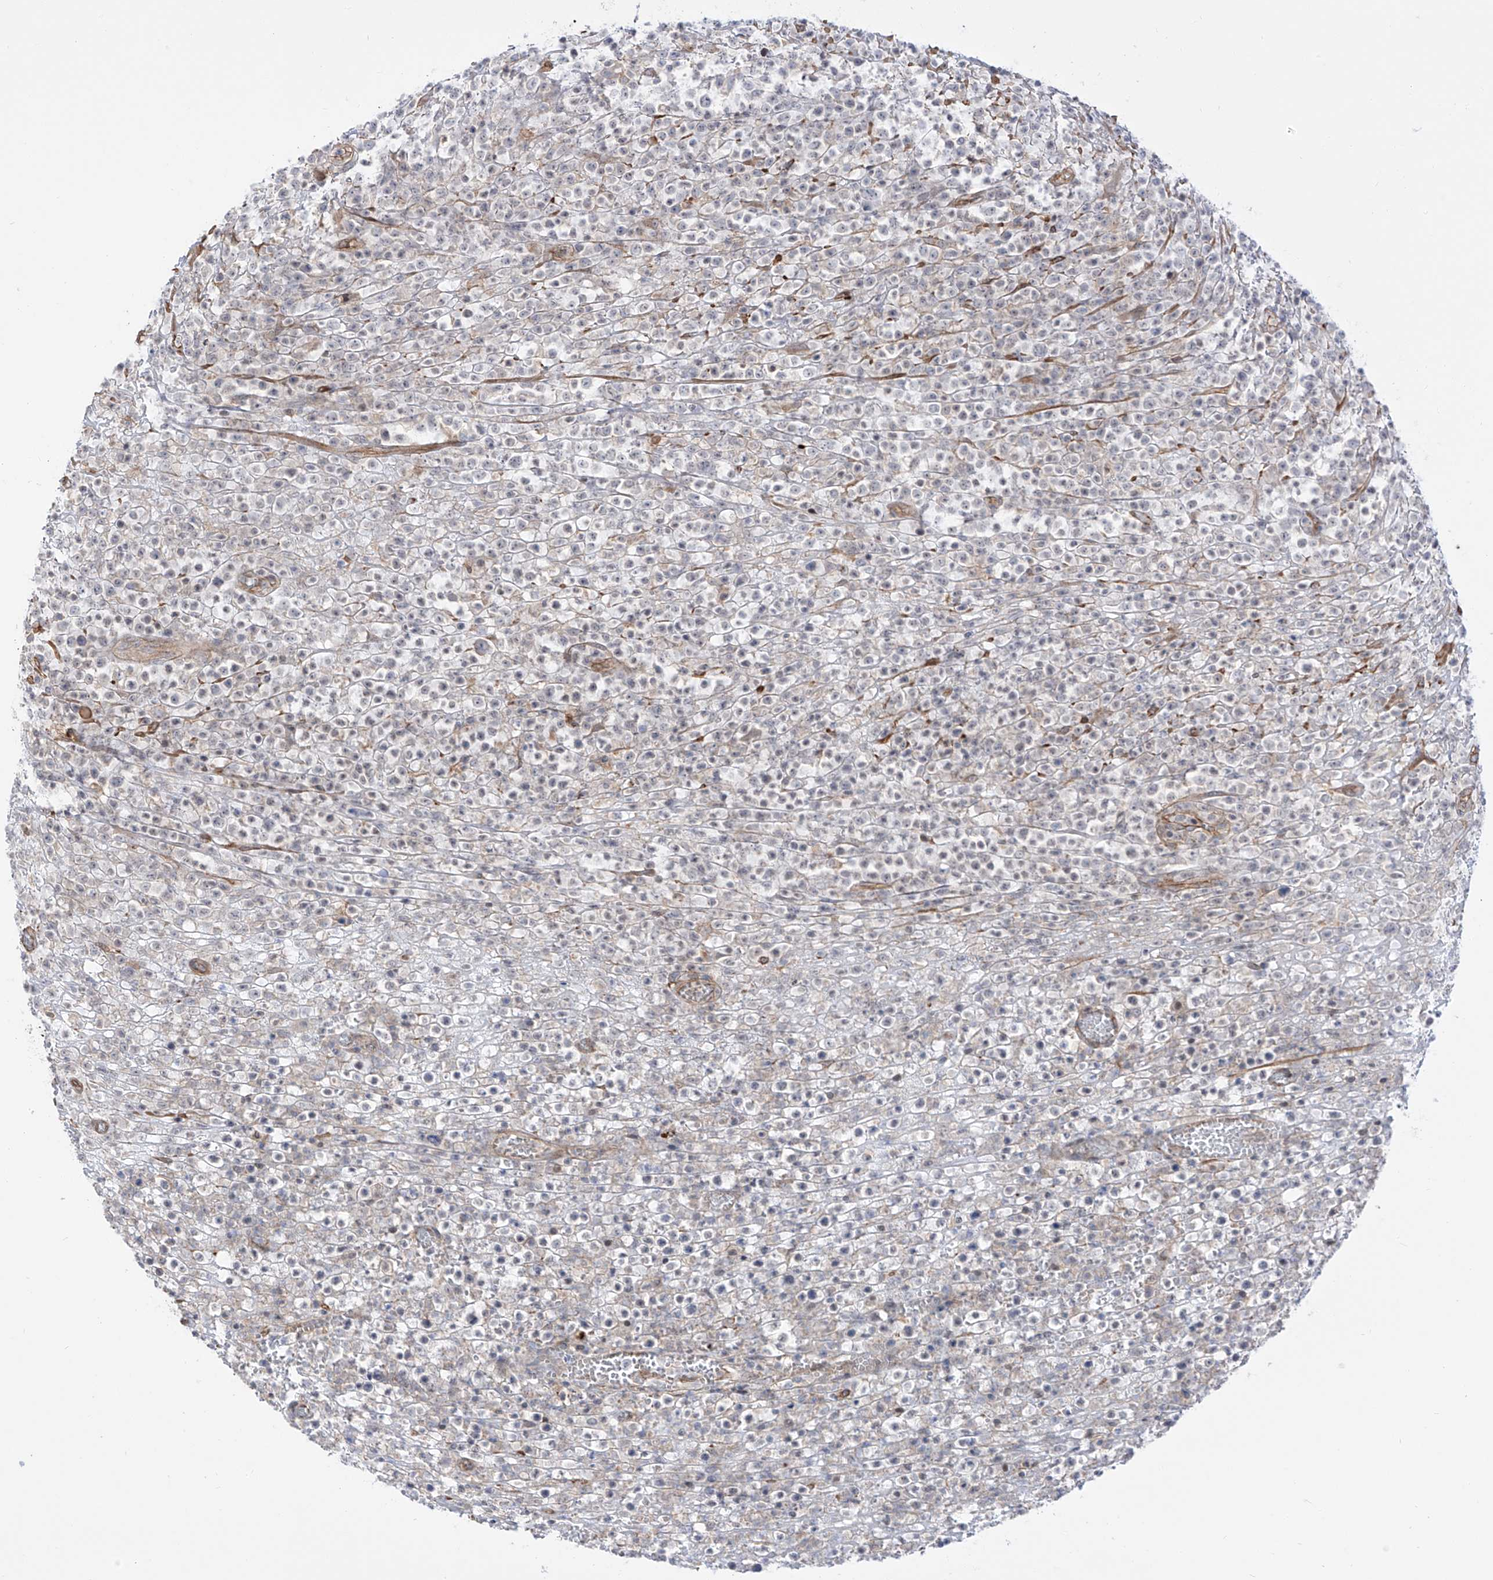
{"staining": {"intensity": "negative", "quantity": "none", "location": "none"}, "tissue": "lymphoma", "cell_type": "Tumor cells", "image_type": "cancer", "snomed": [{"axis": "morphology", "description": "Malignant lymphoma, non-Hodgkin's type, High grade"}, {"axis": "topography", "description": "Colon"}], "caption": "A micrograph of lymphoma stained for a protein shows no brown staining in tumor cells. Brightfield microscopy of immunohistochemistry (IHC) stained with DAB (brown) and hematoxylin (blue), captured at high magnification.", "gene": "ZNF180", "patient": {"sex": "female", "age": 53}}